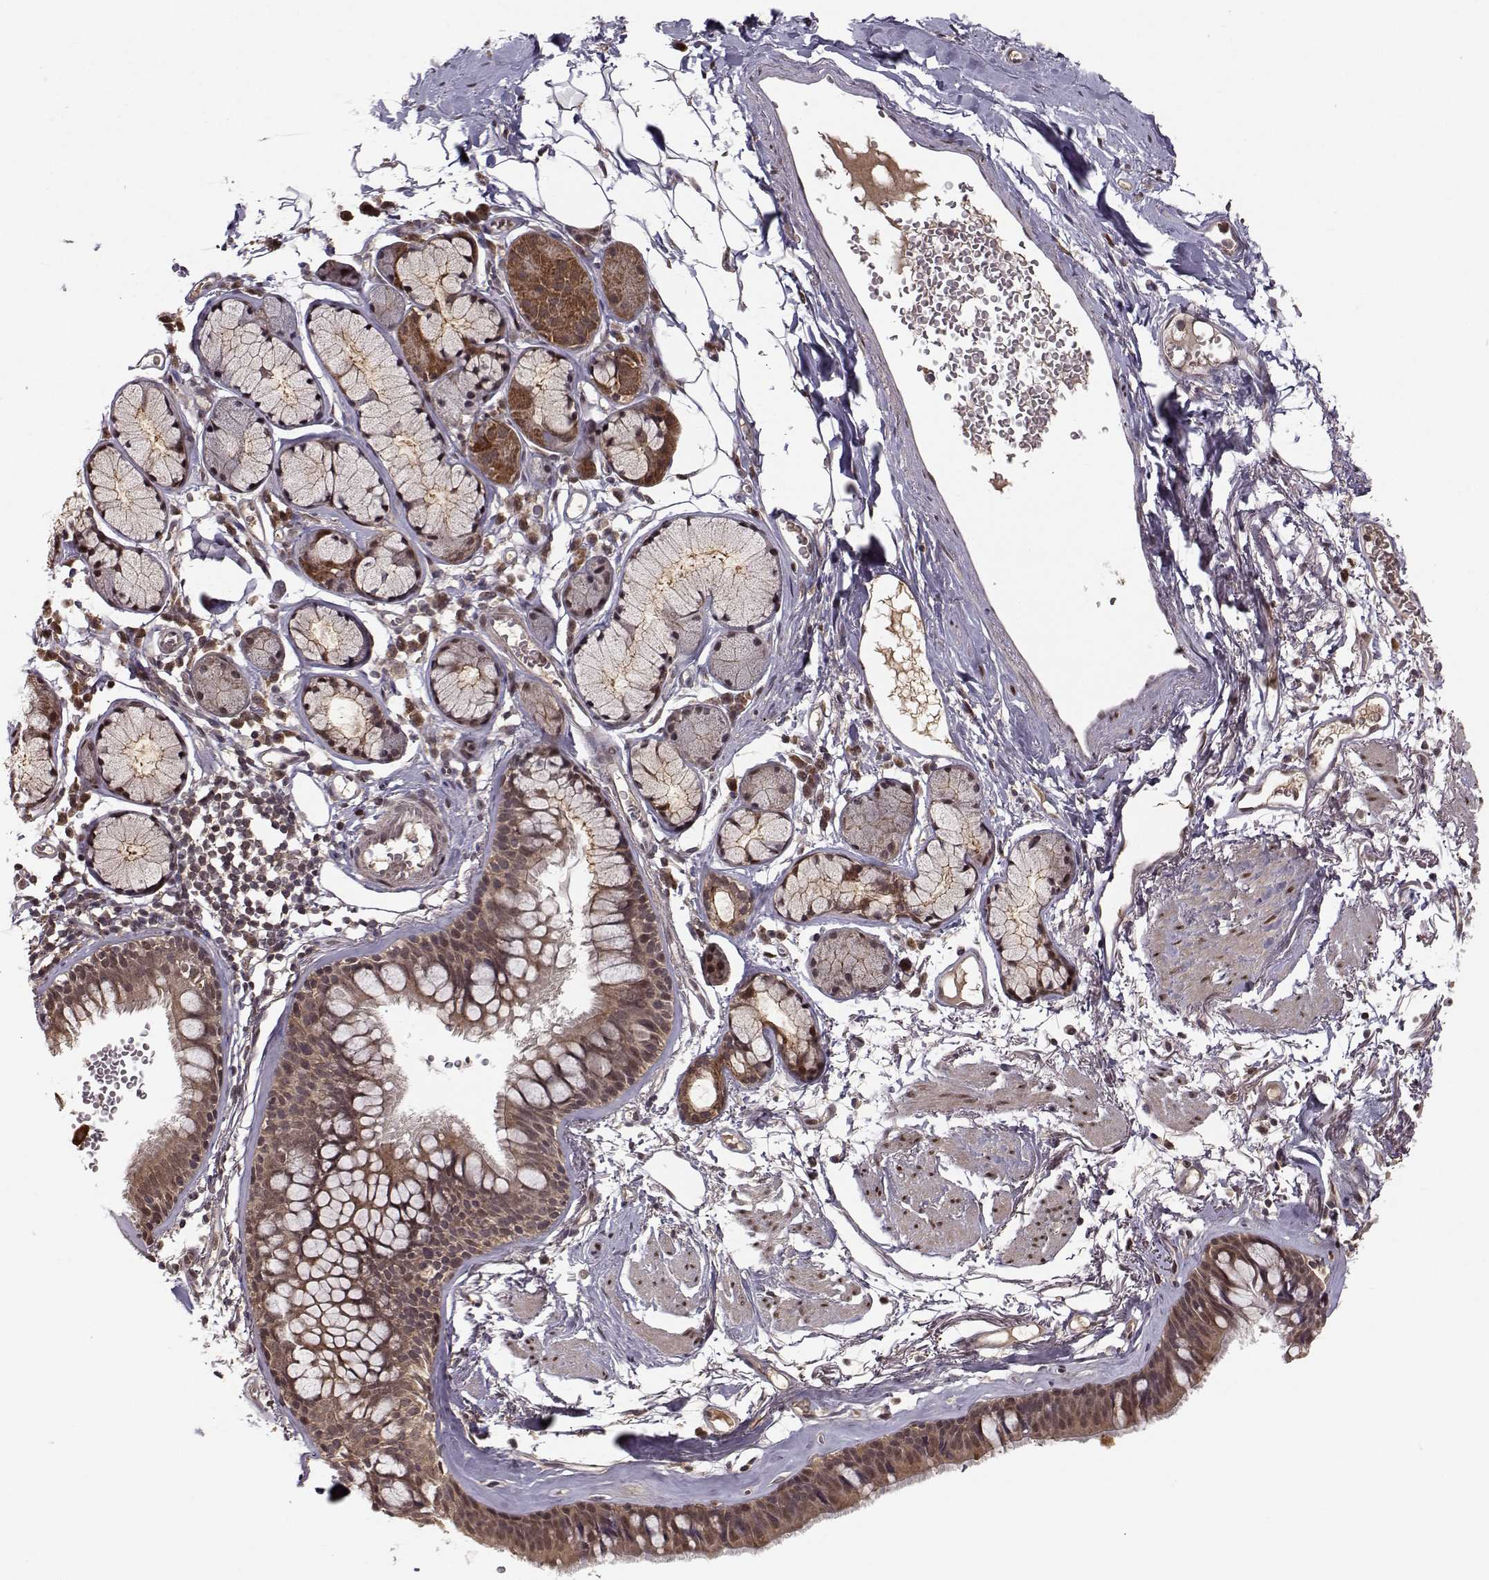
{"staining": {"intensity": "moderate", "quantity": ">75%", "location": "cytoplasmic/membranous"}, "tissue": "bronchus", "cell_type": "Respiratory epithelial cells", "image_type": "normal", "snomed": [{"axis": "morphology", "description": "Normal tissue, NOS"}, {"axis": "morphology", "description": "Squamous cell carcinoma, NOS"}, {"axis": "topography", "description": "Cartilage tissue"}, {"axis": "topography", "description": "Bronchus"}], "caption": "Protein expression analysis of normal bronchus displays moderate cytoplasmic/membranous positivity in approximately >75% of respiratory epithelial cells.", "gene": "PLEKHG3", "patient": {"sex": "male", "age": 72}}